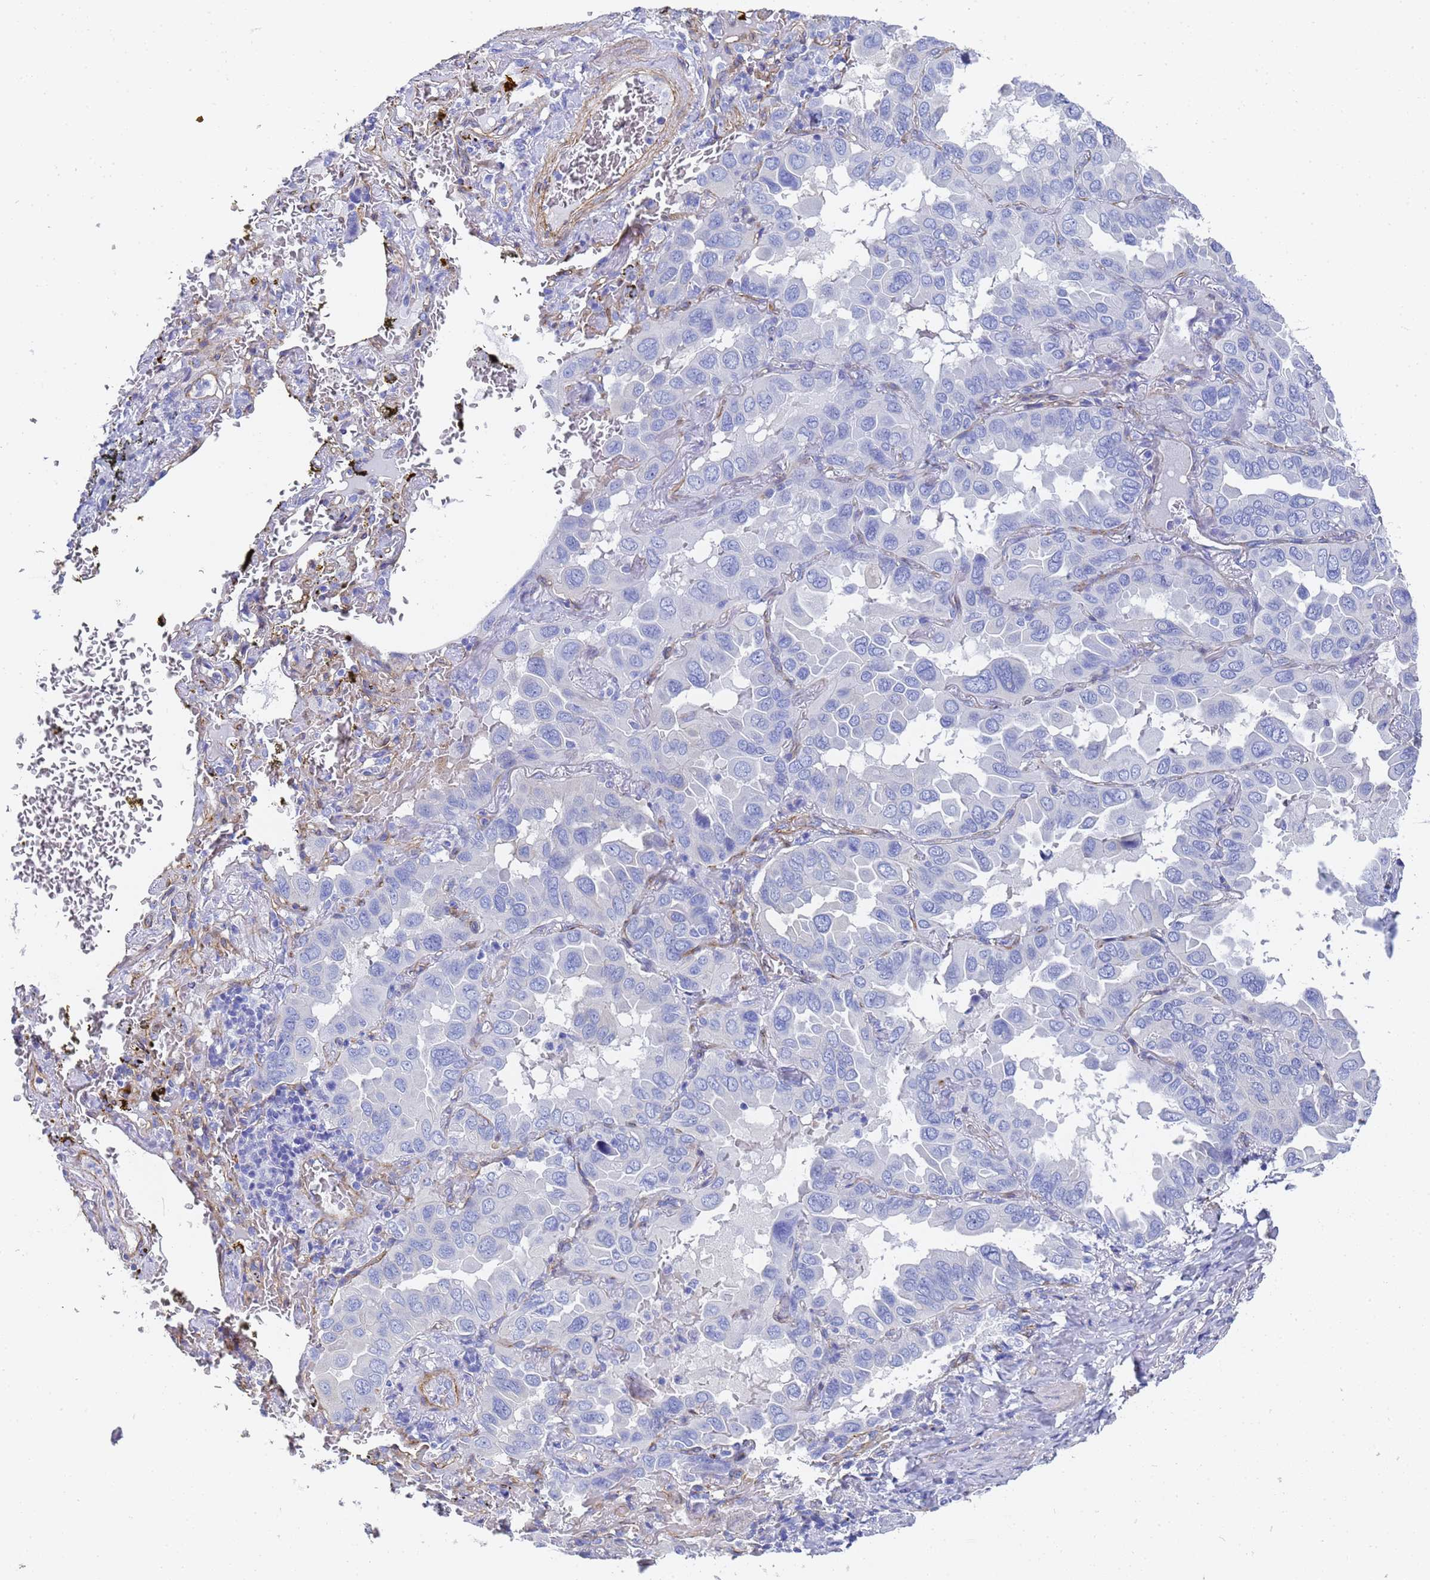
{"staining": {"intensity": "negative", "quantity": "none", "location": "none"}, "tissue": "lung cancer", "cell_type": "Tumor cells", "image_type": "cancer", "snomed": [{"axis": "morphology", "description": "Adenocarcinoma, NOS"}, {"axis": "topography", "description": "Lung"}], "caption": "Tumor cells are negative for protein expression in human lung adenocarcinoma. The staining was performed using DAB to visualize the protein expression in brown, while the nuclei were stained in blue with hematoxylin (Magnification: 20x).", "gene": "TUBB1", "patient": {"sex": "male", "age": 64}}